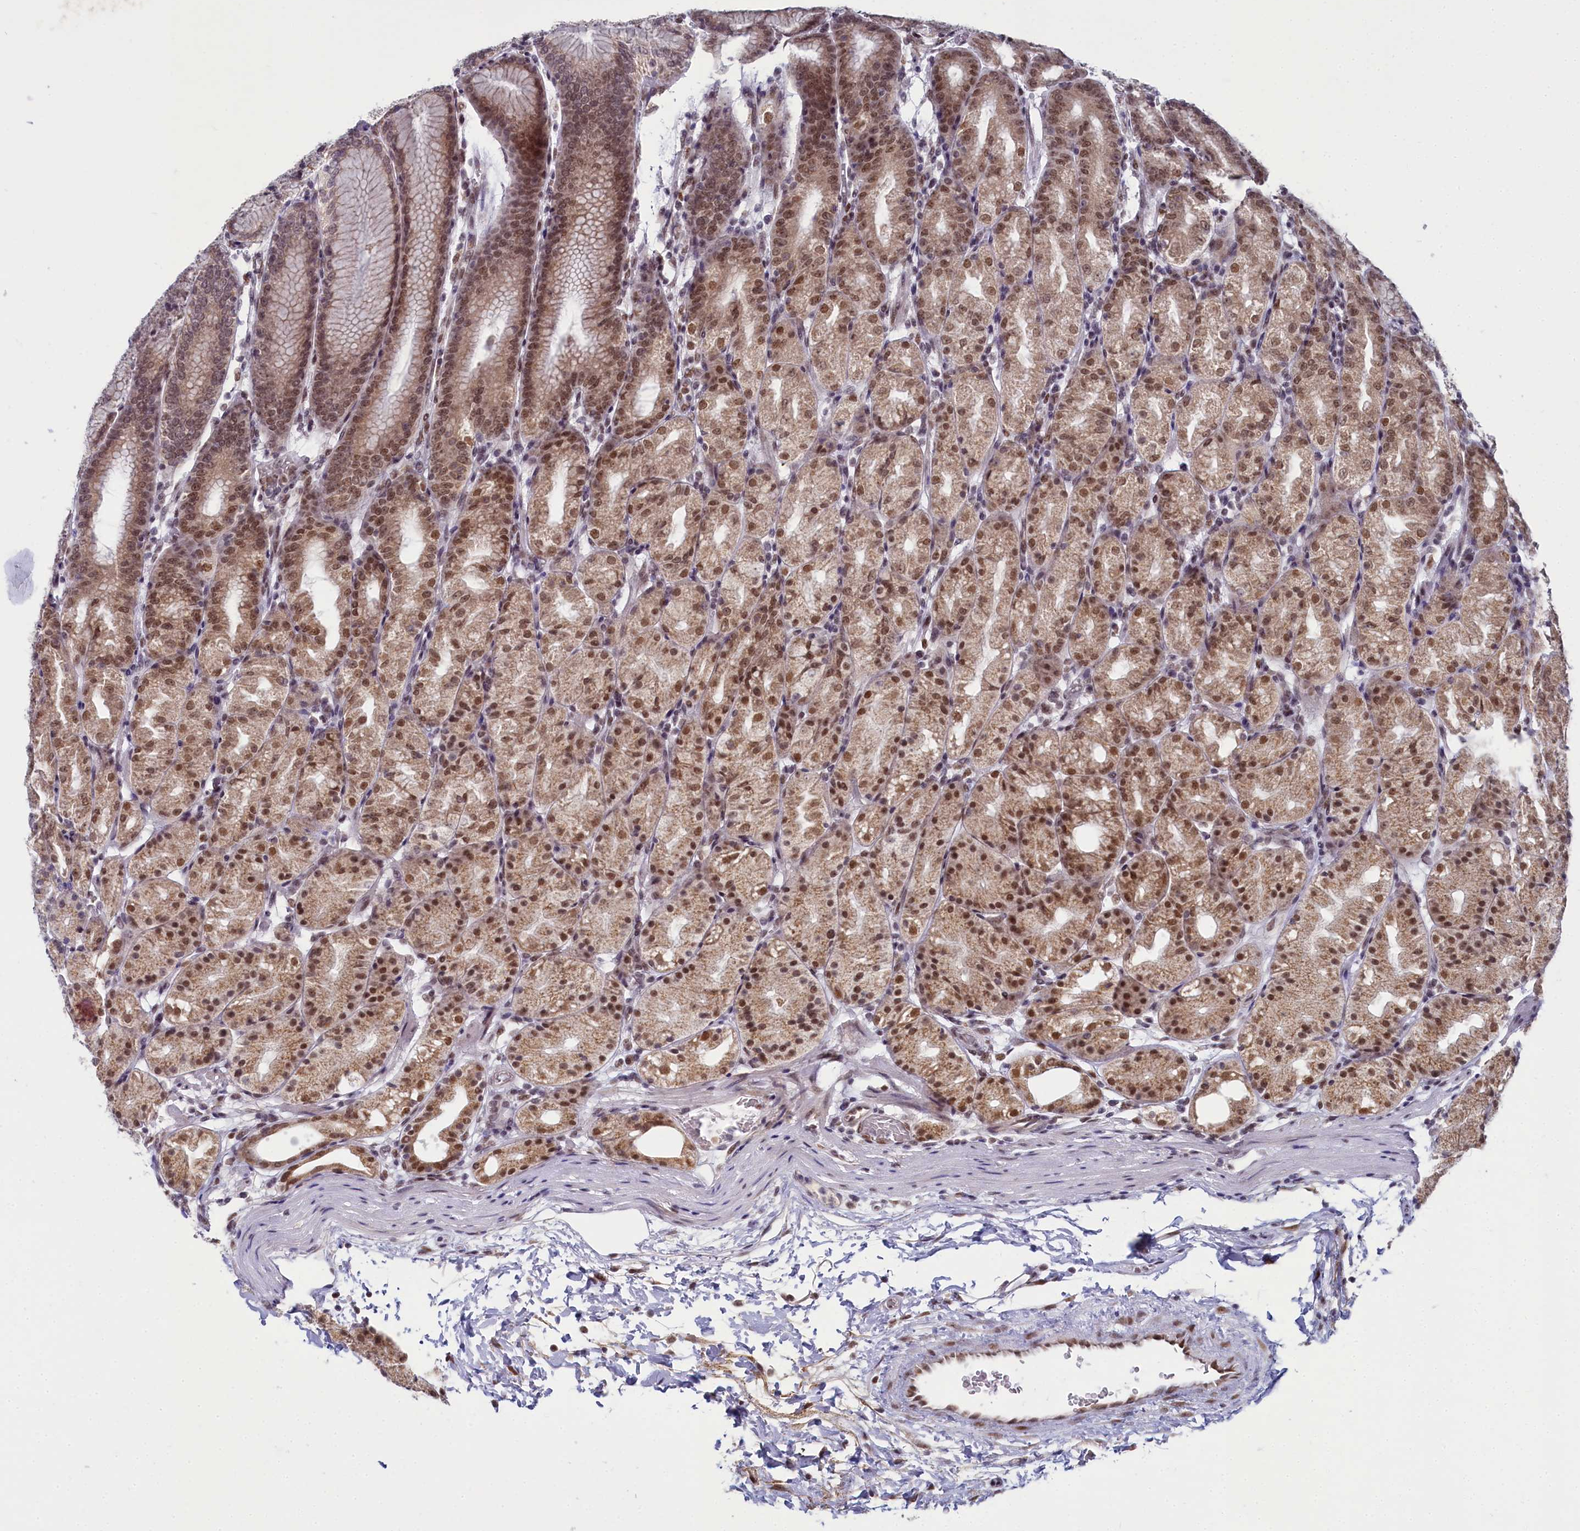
{"staining": {"intensity": "strong", "quantity": ">75%", "location": "cytoplasmic/membranous,nuclear"}, "tissue": "stomach", "cell_type": "Glandular cells", "image_type": "normal", "snomed": [{"axis": "morphology", "description": "Normal tissue, NOS"}, {"axis": "topography", "description": "Stomach, upper"}], "caption": "Immunohistochemistry (IHC) (DAB) staining of benign human stomach shows strong cytoplasmic/membranous,nuclear protein positivity in about >75% of glandular cells. The protein of interest is shown in brown color, while the nuclei are stained blue.", "gene": "PPHLN1", "patient": {"sex": "male", "age": 48}}